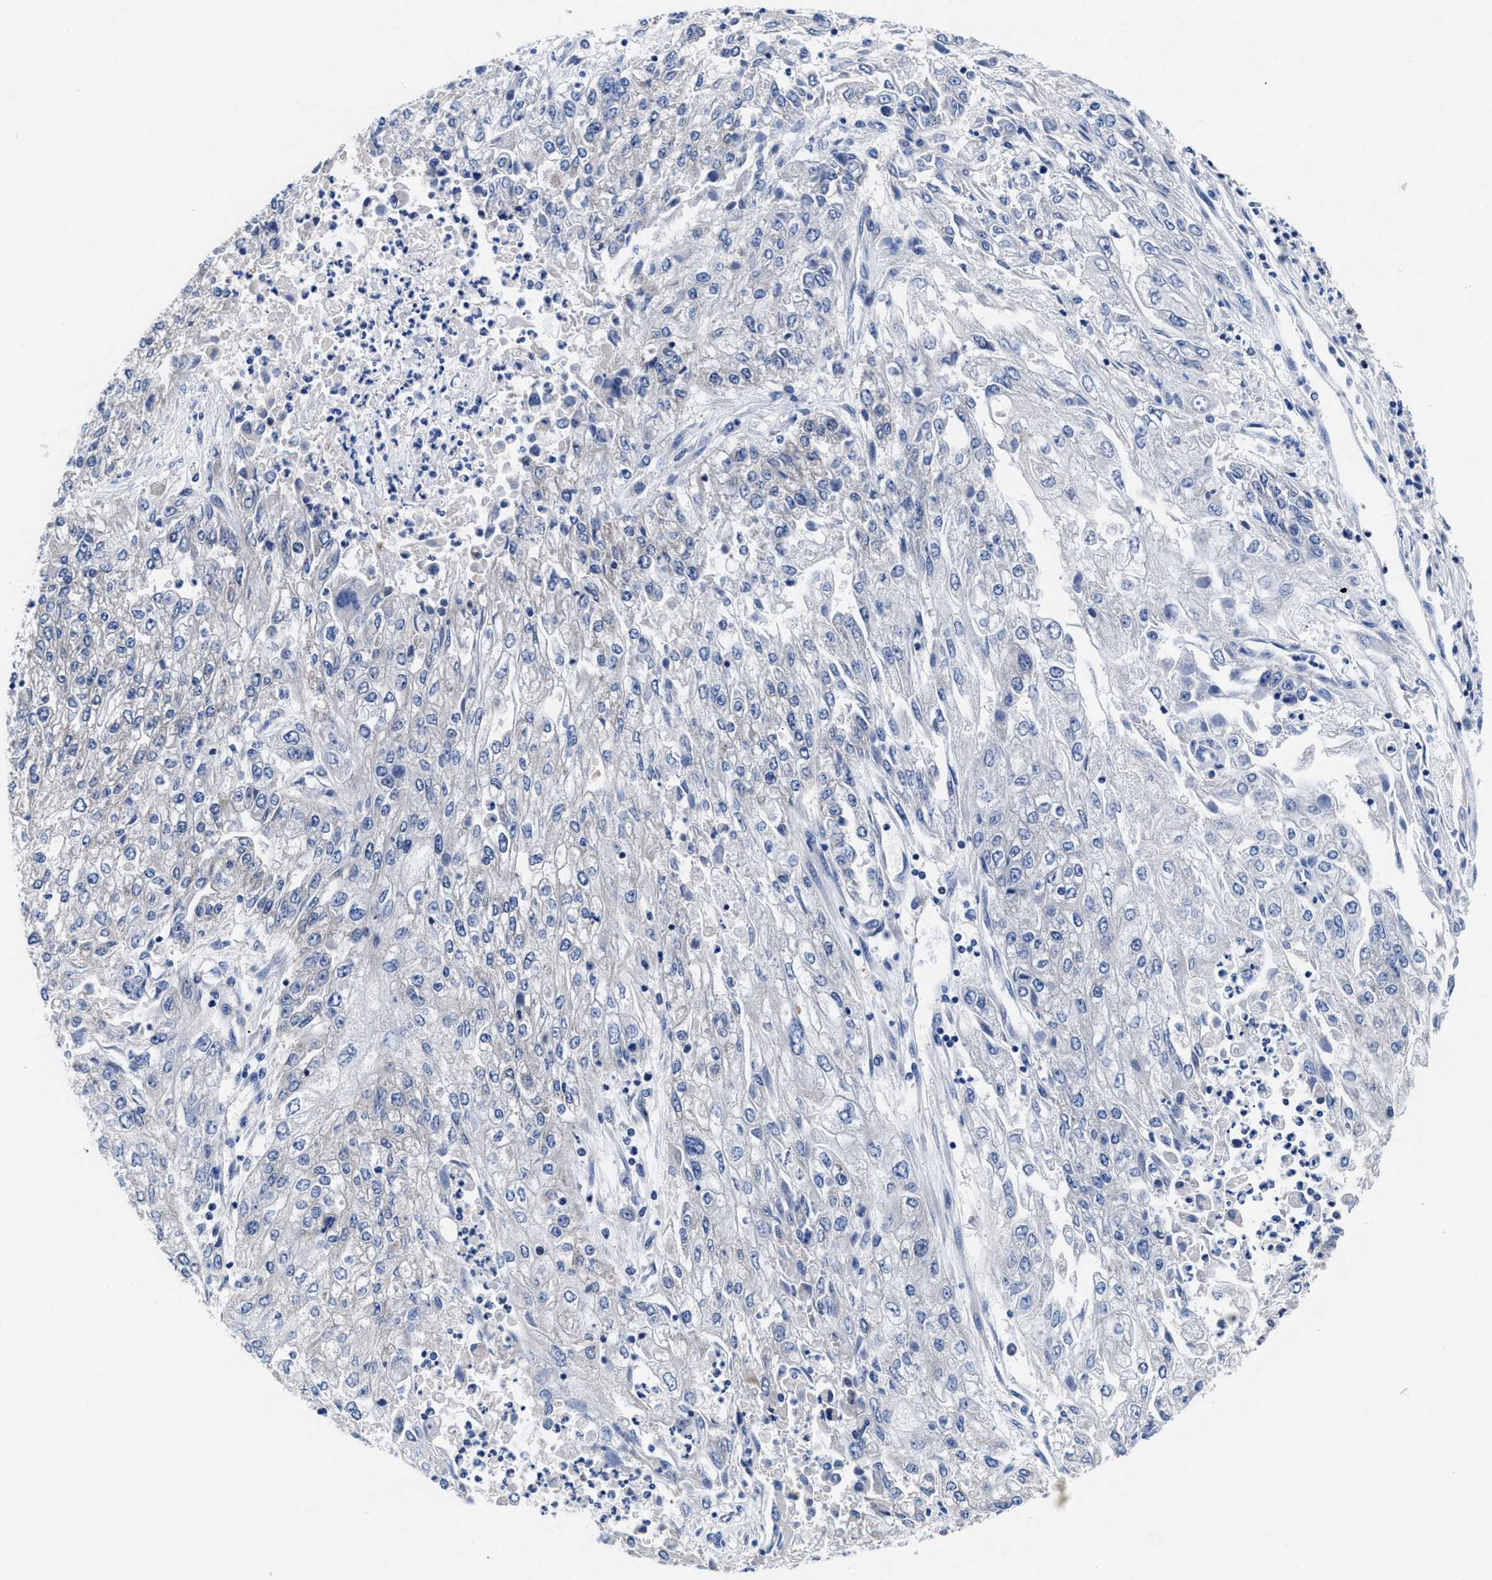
{"staining": {"intensity": "negative", "quantity": "none", "location": "none"}, "tissue": "endometrial cancer", "cell_type": "Tumor cells", "image_type": "cancer", "snomed": [{"axis": "morphology", "description": "Adenocarcinoma, NOS"}, {"axis": "topography", "description": "Endometrium"}], "caption": "Immunohistochemistry micrograph of neoplastic tissue: human endometrial adenocarcinoma stained with DAB reveals no significant protein staining in tumor cells.", "gene": "DHRS13", "patient": {"sex": "female", "age": 49}}